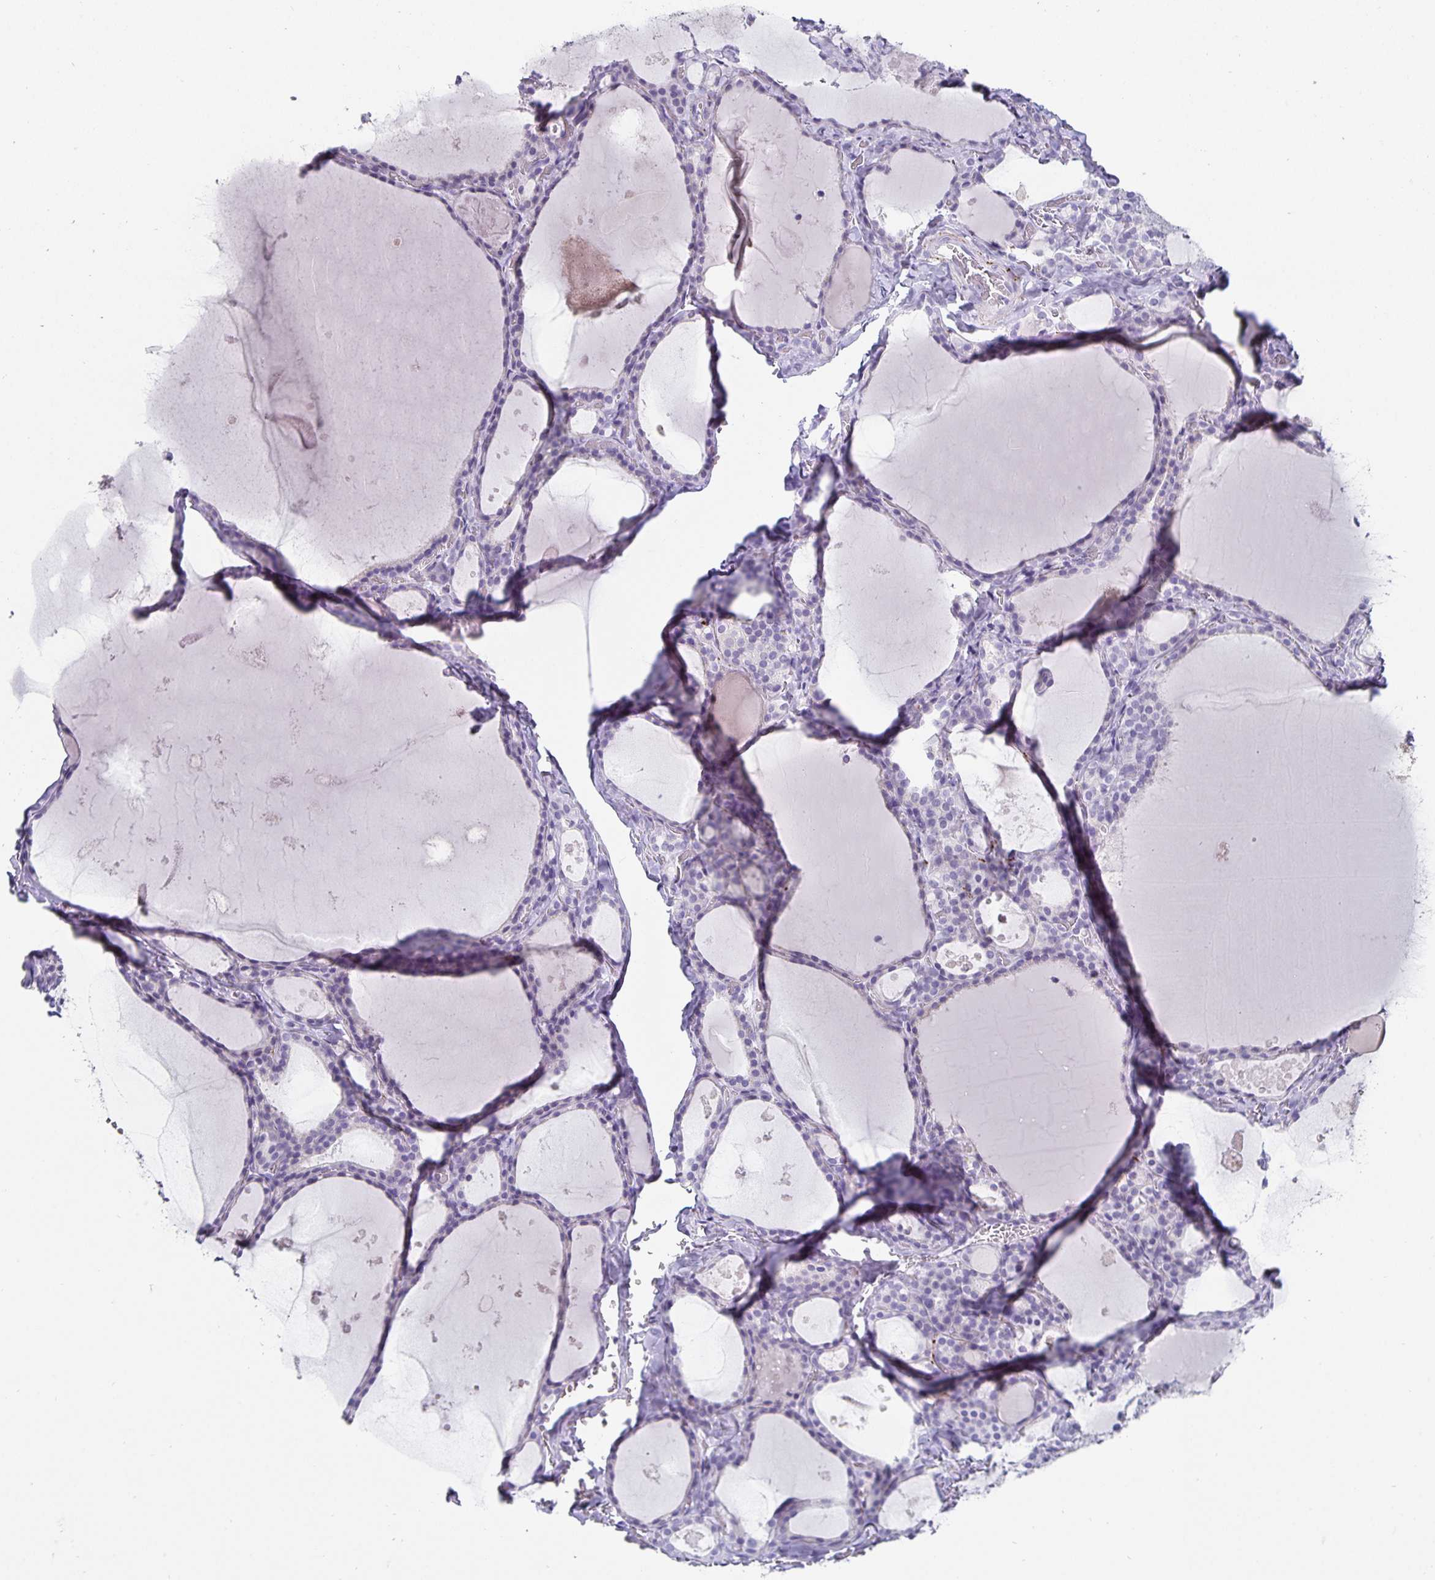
{"staining": {"intensity": "negative", "quantity": "none", "location": "none"}, "tissue": "thyroid gland", "cell_type": "Glandular cells", "image_type": "normal", "snomed": [{"axis": "morphology", "description": "Normal tissue, NOS"}, {"axis": "topography", "description": "Thyroid gland"}], "caption": "This is an immunohistochemistry (IHC) photomicrograph of benign thyroid gland. There is no expression in glandular cells.", "gene": "CHGA", "patient": {"sex": "male", "age": 56}}